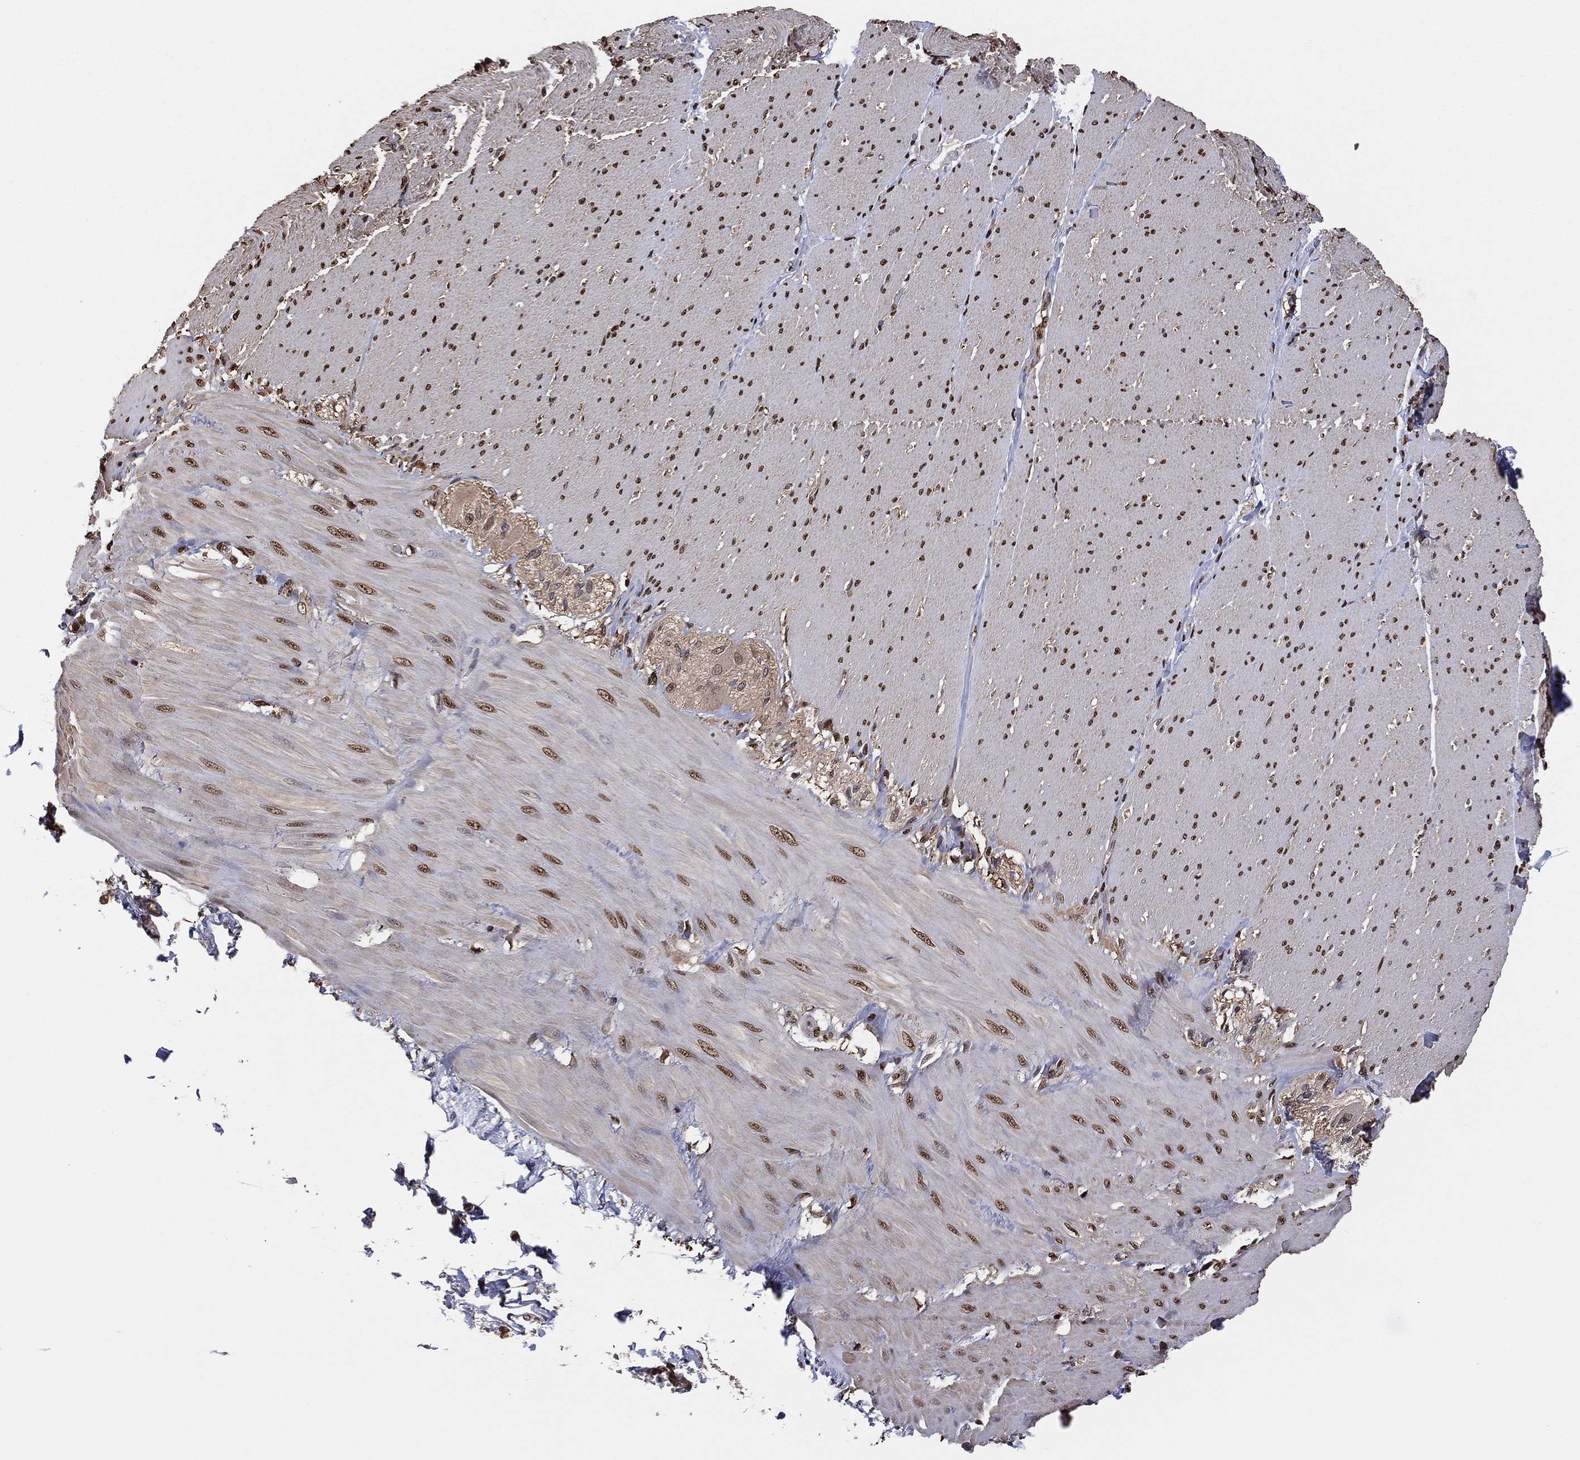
{"staining": {"intensity": "moderate", "quantity": ">75%", "location": "nuclear"}, "tissue": "adipose tissue", "cell_type": "Adipocytes", "image_type": "normal", "snomed": [{"axis": "morphology", "description": "Normal tissue, NOS"}, {"axis": "topography", "description": "Smooth muscle"}, {"axis": "topography", "description": "Duodenum"}, {"axis": "topography", "description": "Peripheral nerve tissue"}], "caption": "A medium amount of moderate nuclear staining is present in about >75% of adipocytes in normal adipose tissue. Immunohistochemistry (ihc) stains the protein of interest in brown and the nuclei are stained blue.", "gene": "GAPDH", "patient": {"sex": "female", "age": 61}}